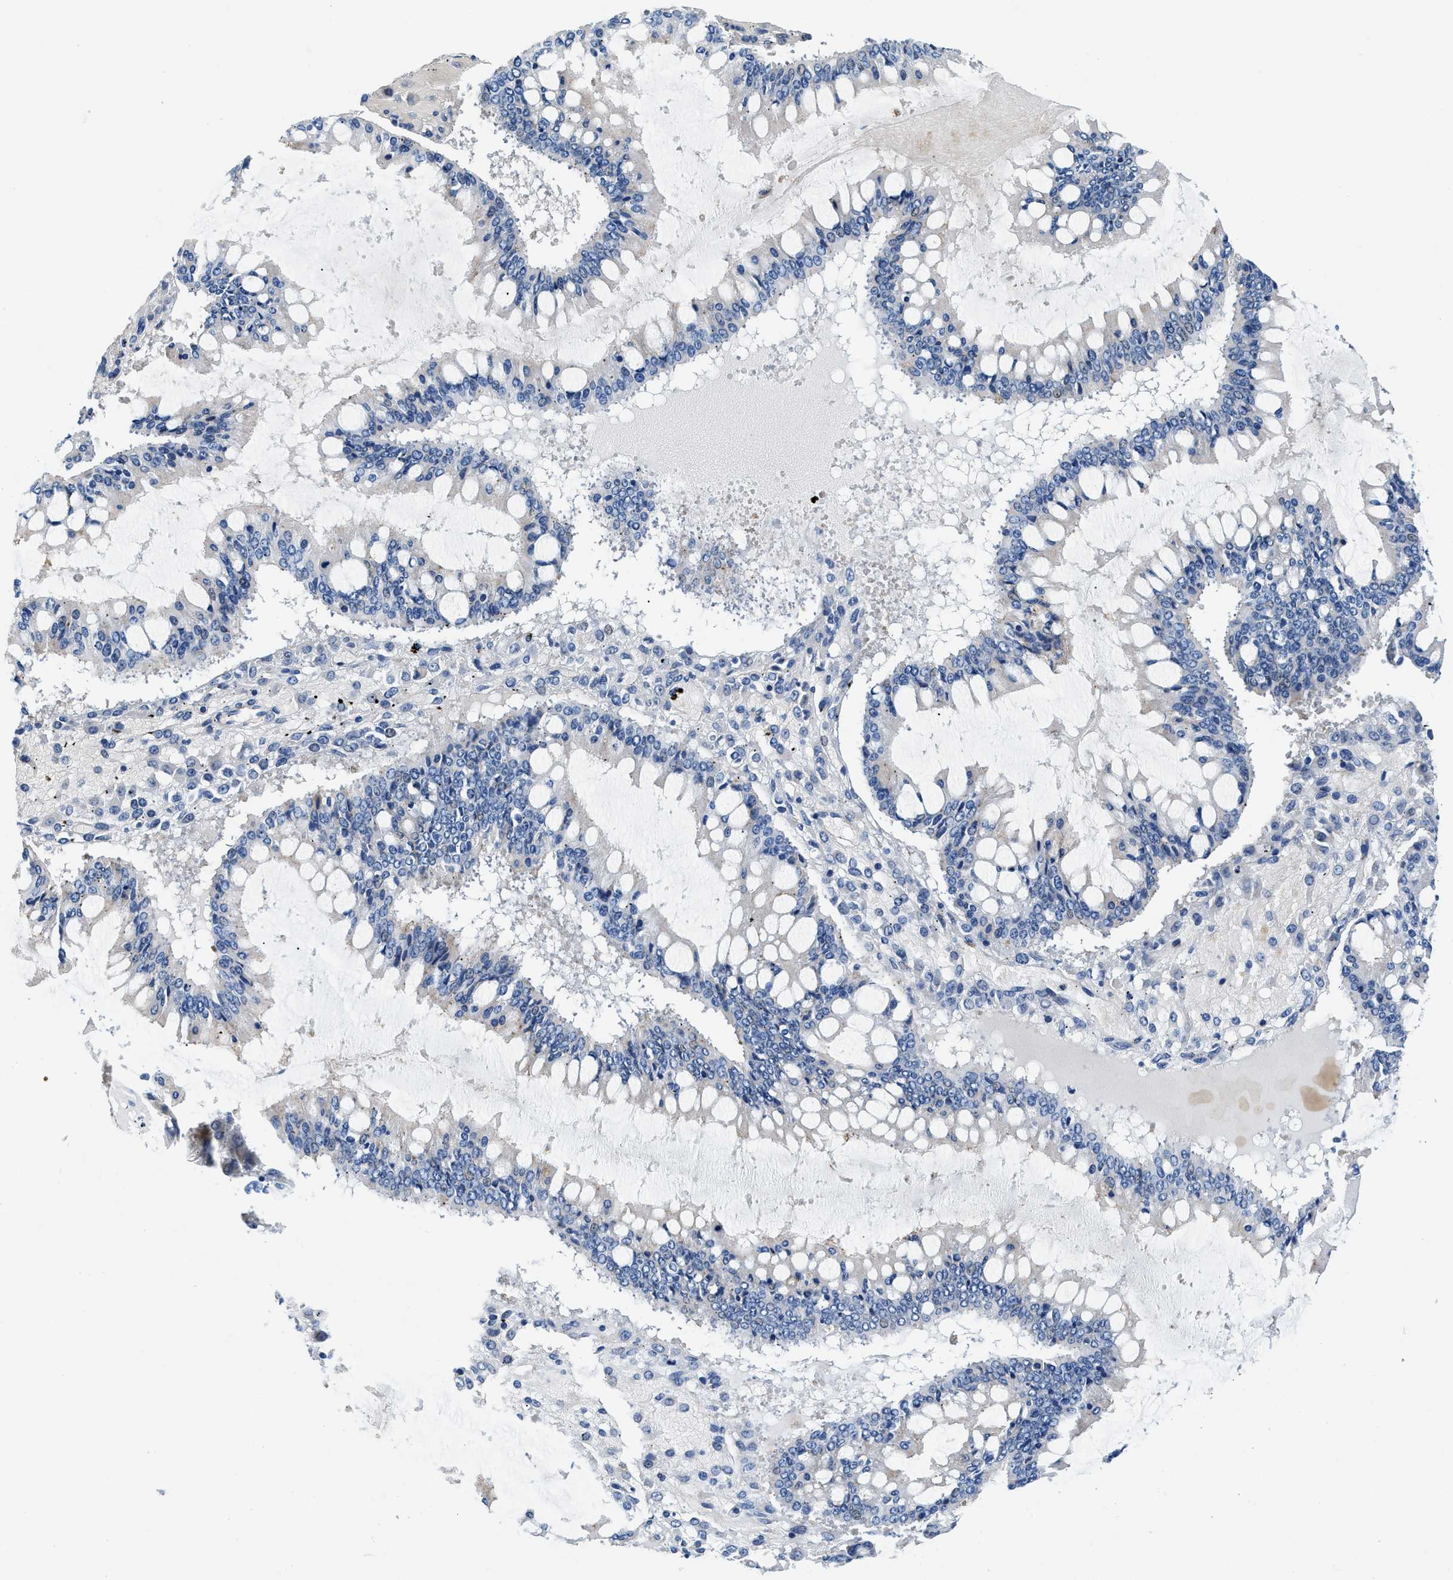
{"staining": {"intensity": "negative", "quantity": "none", "location": "none"}, "tissue": "ovarian cancer", "cell_type": "Tumor cells", "image_type": "cancer", "snomed": [{"axis": "morphology", "description": "Cystadenocarcinoma, mucinous, NOS"}, {"axis": "topography", "description": "Ovary"}], "caption": "Human ovarian cancer stained for a protein using immunohistochemistry (IHC) shows no positivity in tumor cells.", "gene": "DAG1", "patient": {"sex": "female", "age": 73}}